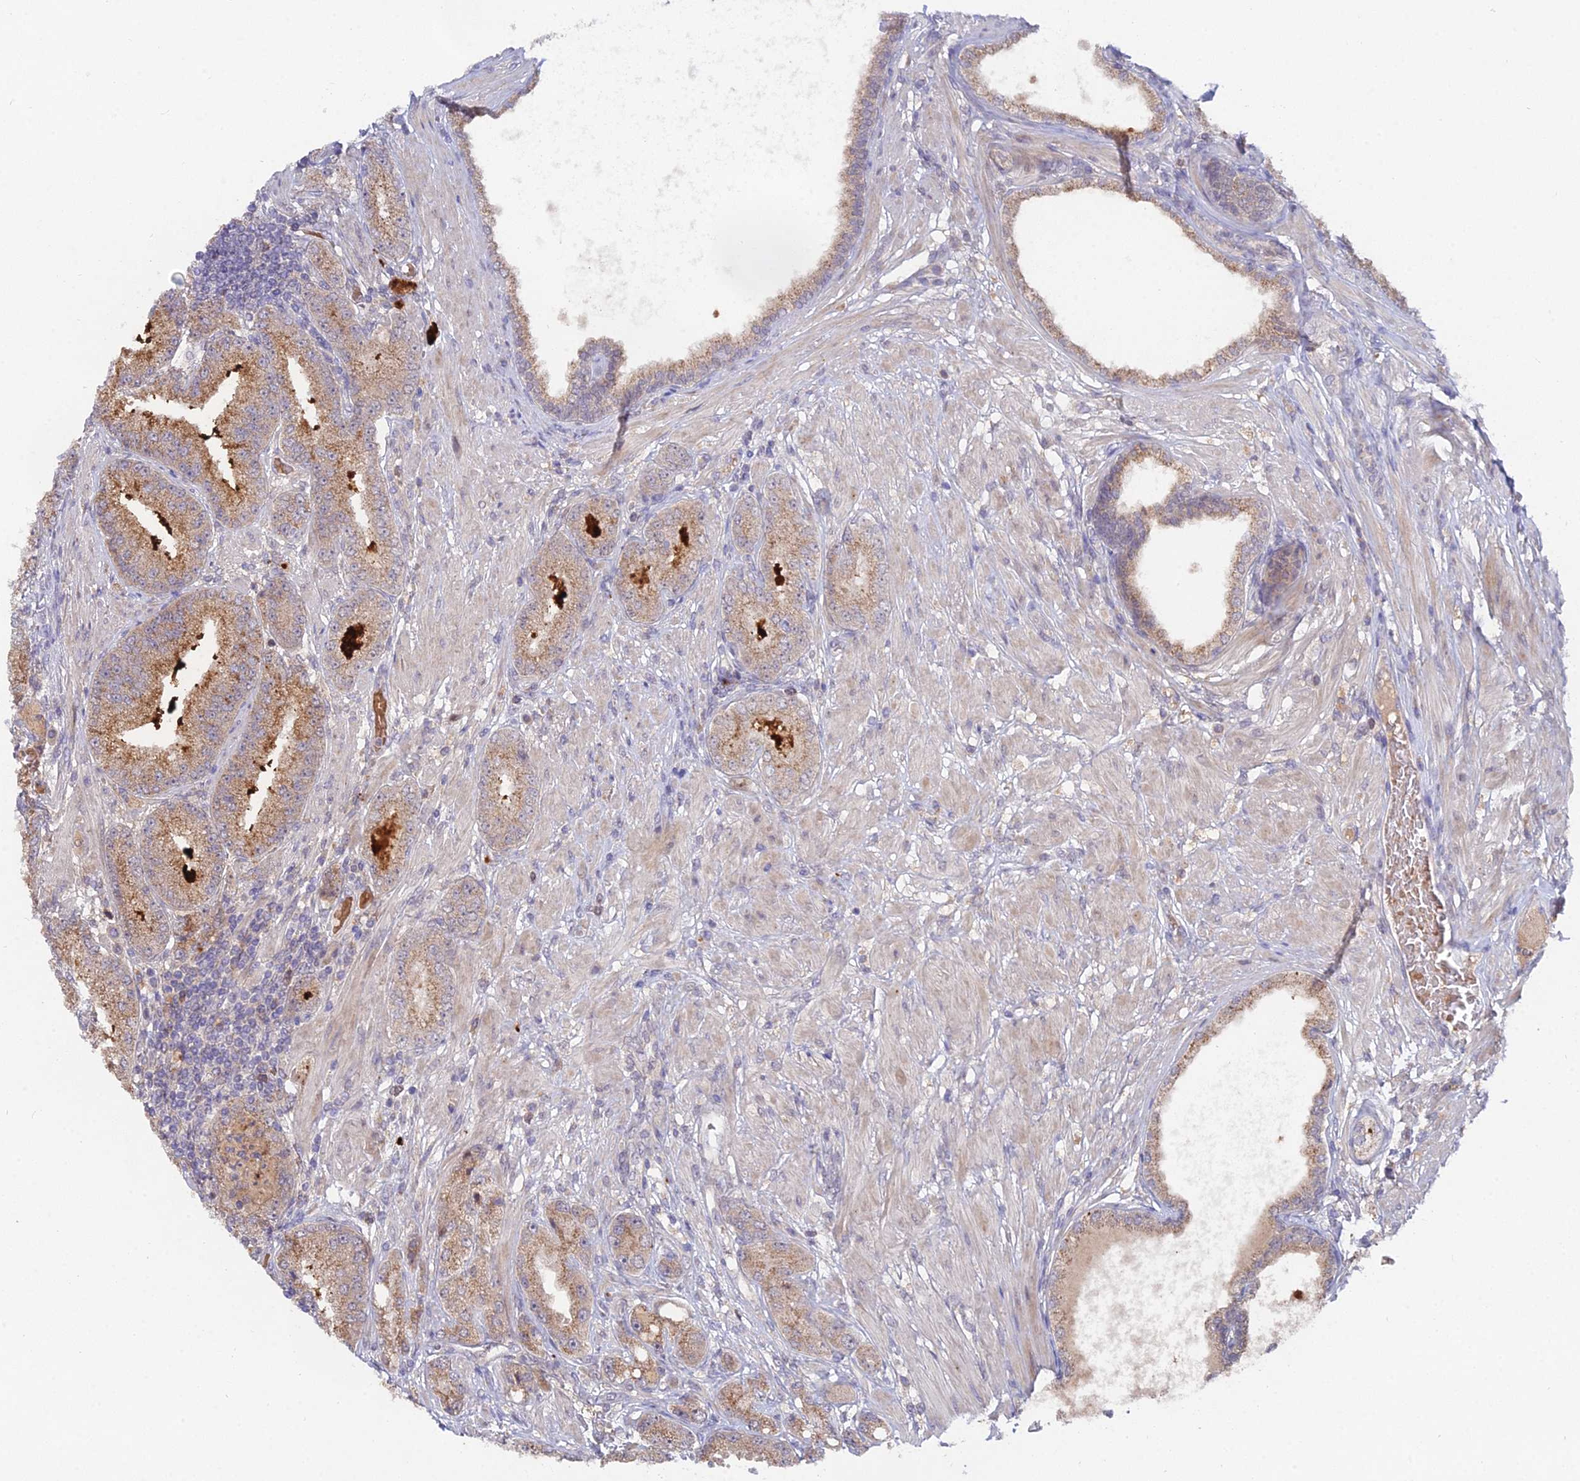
{"staining": {"intensity": "moderate", "quantity": ">75%", "location": "cytoplasmic/membranous"}, "tissue": "prostate cancer", "cell_type": "Tumor cells", "image_type": "cancer", "snomed": [{"axis": "morphology", "description": "Adenocarcinoma, High grade"}, {"axis": "topography", "description": "Prostate"}], "caption": "High-power microscopy captured an IHC image of prostate high-grade adenocarcinoma, revealing moderate cytoplasmic/membranous expression in approximately >75% of tumor cells.", "gene": "WDR43", "patient": {"sex": "male", "age": 71}}